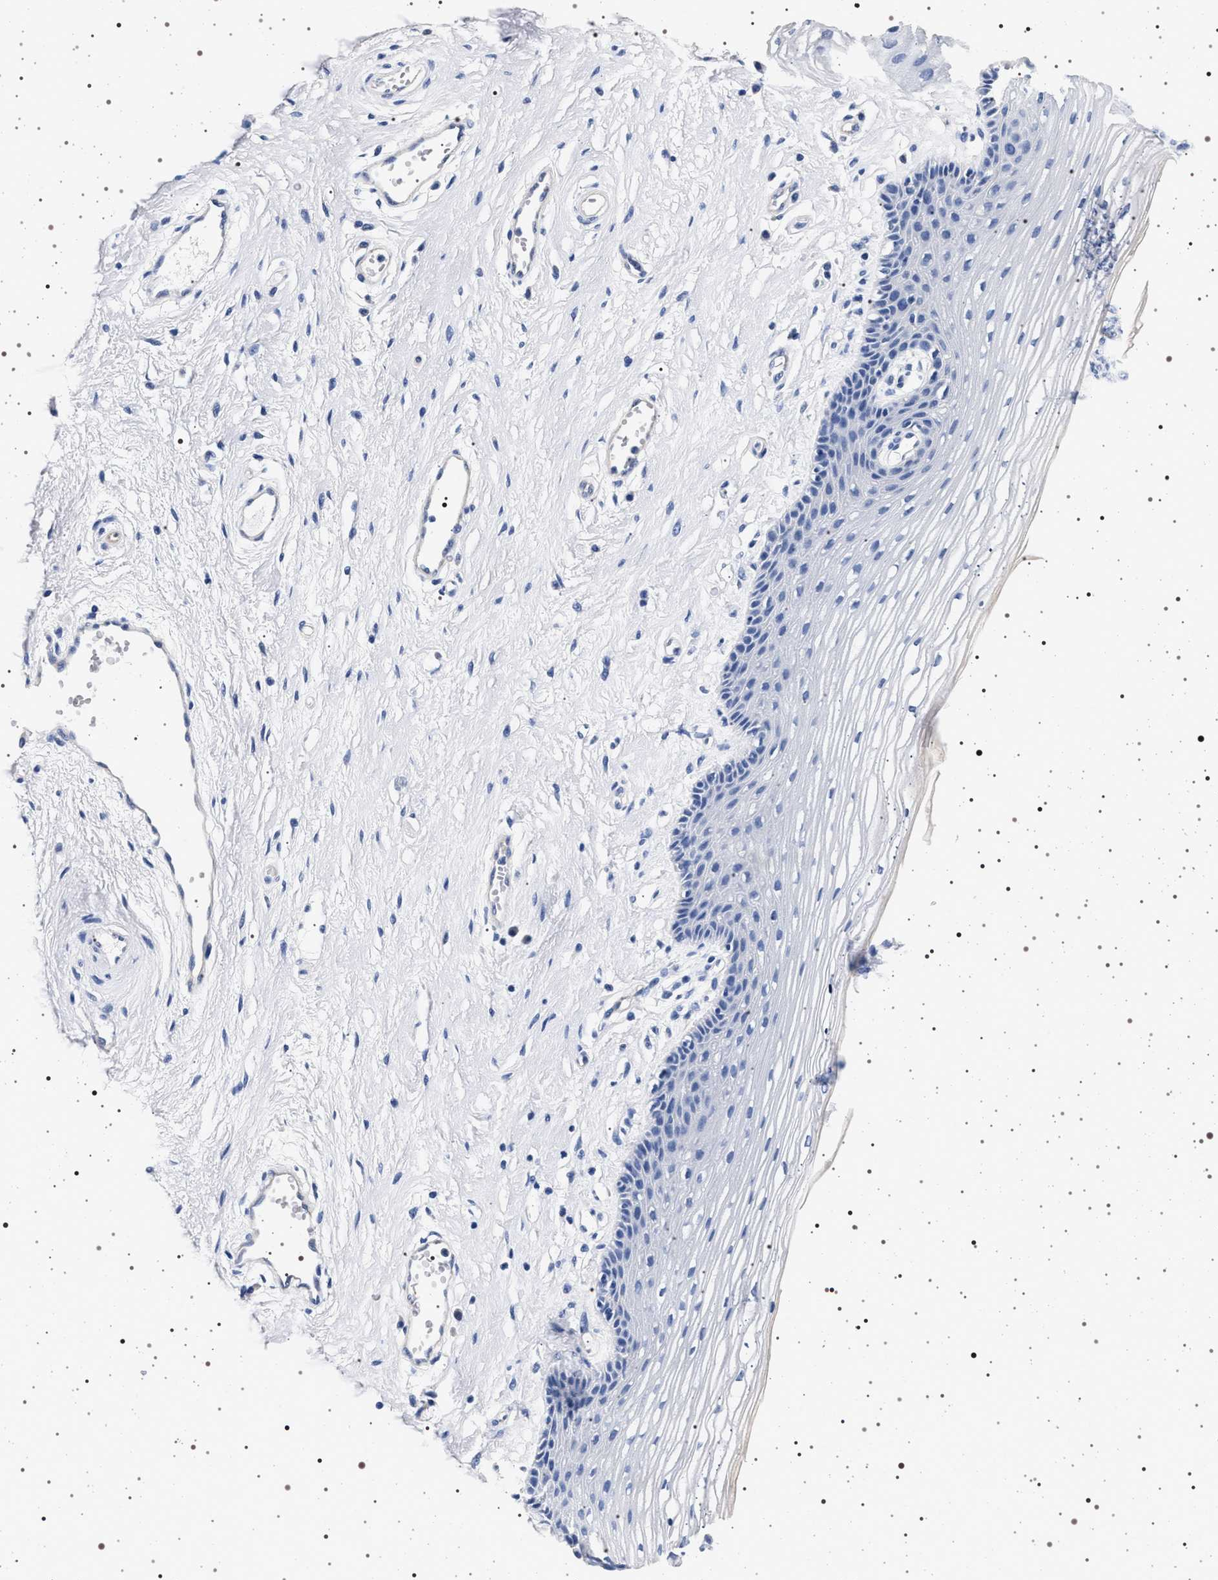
{"staining": {"intensity": "negative", "quantity": "none", "location": "none"}, "tissue": "vagina", "cell_type": "Squamous epithelial cells", "image_type": "normal", "snomed": [{"axis": "morphology", "description": "Normal tissue, NOS"}, {"axis": "topography", "description": "Vagina"}], "caption": "DAB (3,3'-diaminobenzidine) immunohistochemical staining of unremarkable human vagina shows no significant staining in squamous epithelial cells. (Immunohistochemistry, brightfield microscopy, high magnification).", "gene": "HSD17B1", "patient": {"sex": "female", "age": 46}}